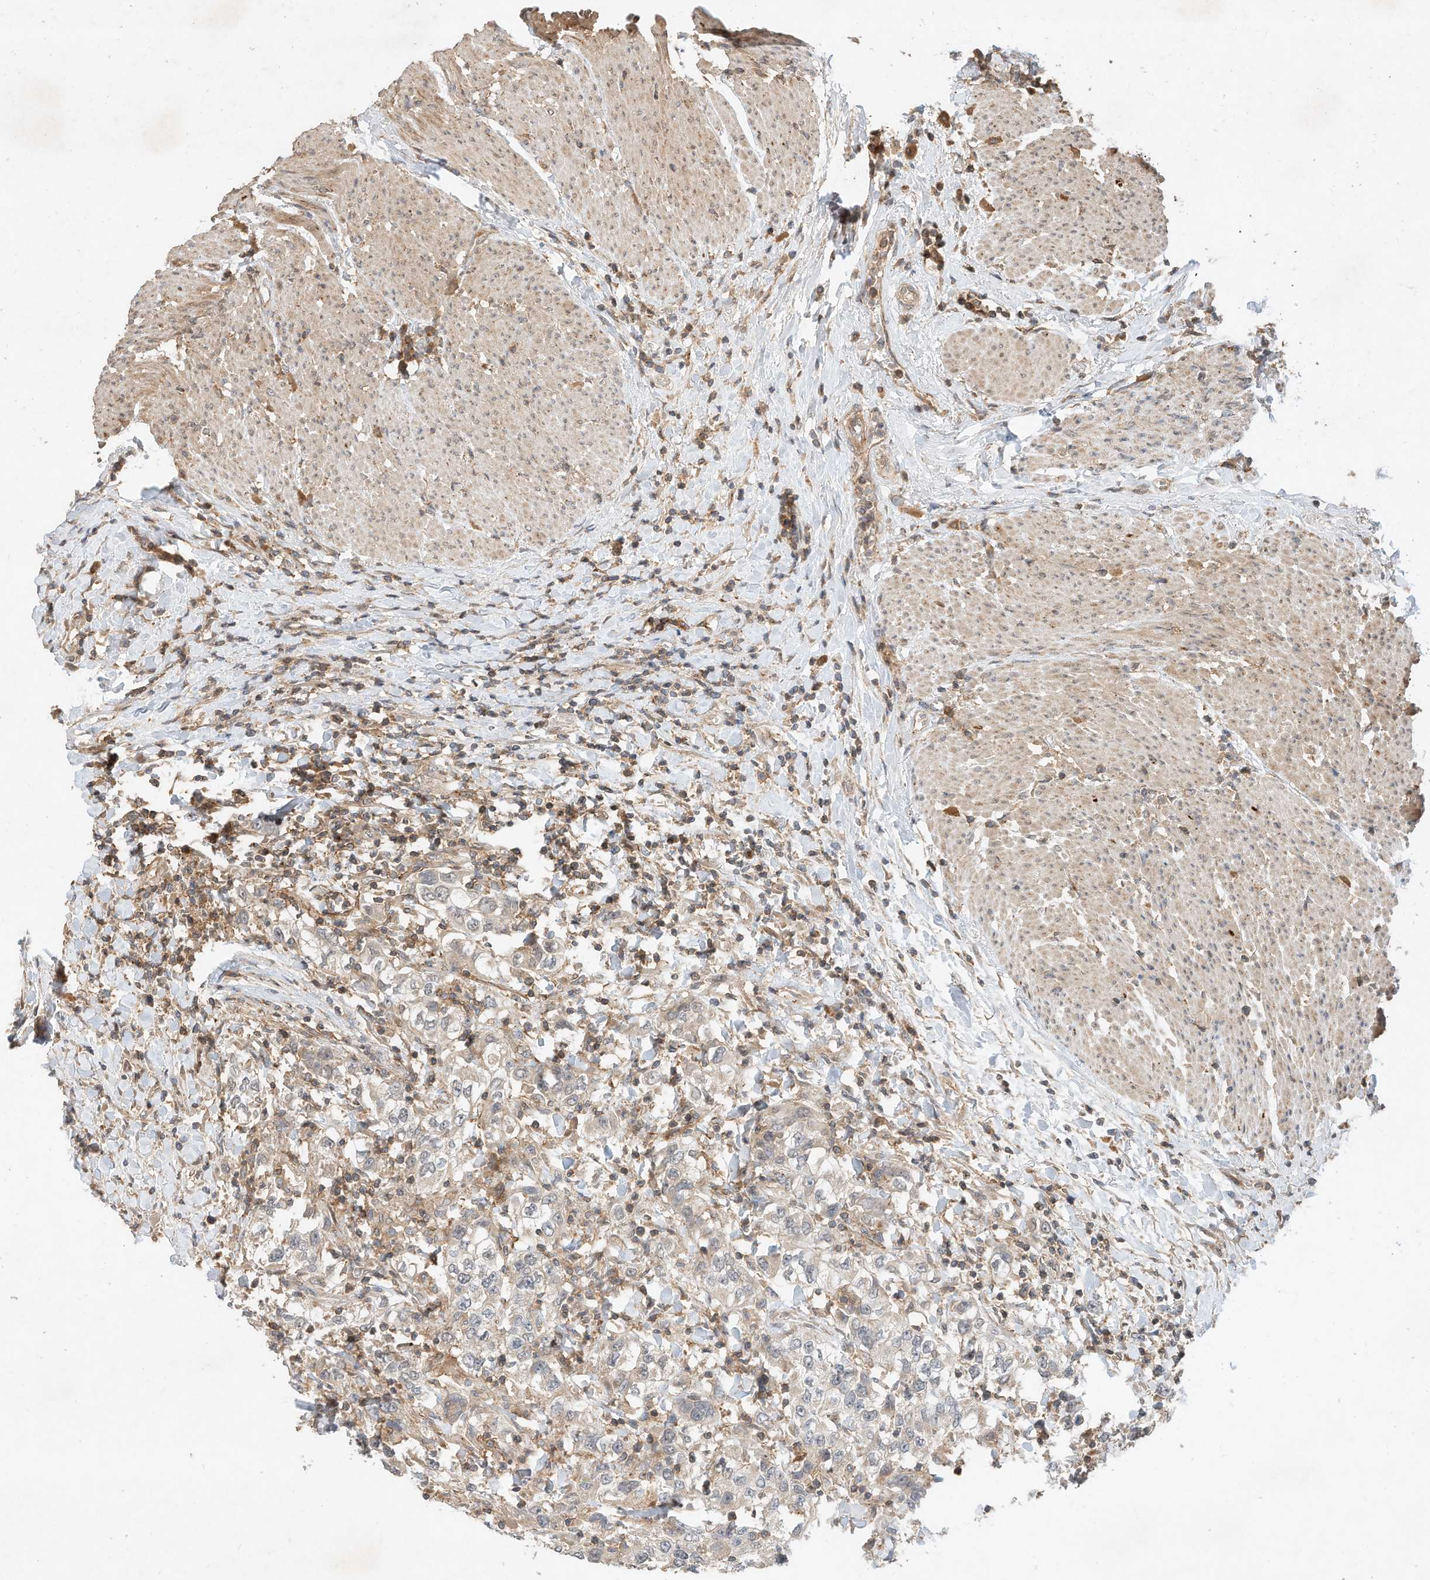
{"staining": {"intensity": "negative", "quantity": "none", "location": "none"}, "tissue": "urothelial cancer", "cell_type": "Tumor cells", "image_type": "cancer", "snomed": [{"axis": "morphology", "description": "Urothelial carcinoma, High grade"}, {"axis": "topography", "description": "Urinary bladder"}], "caption": "IHC micrograph of human high-grade urothelial carcinoma stained for a protein (brown), which shows no positivity in tumor cells.", "gene": "CPAMD8", "patient": {"sex": "female", "age": 80}}